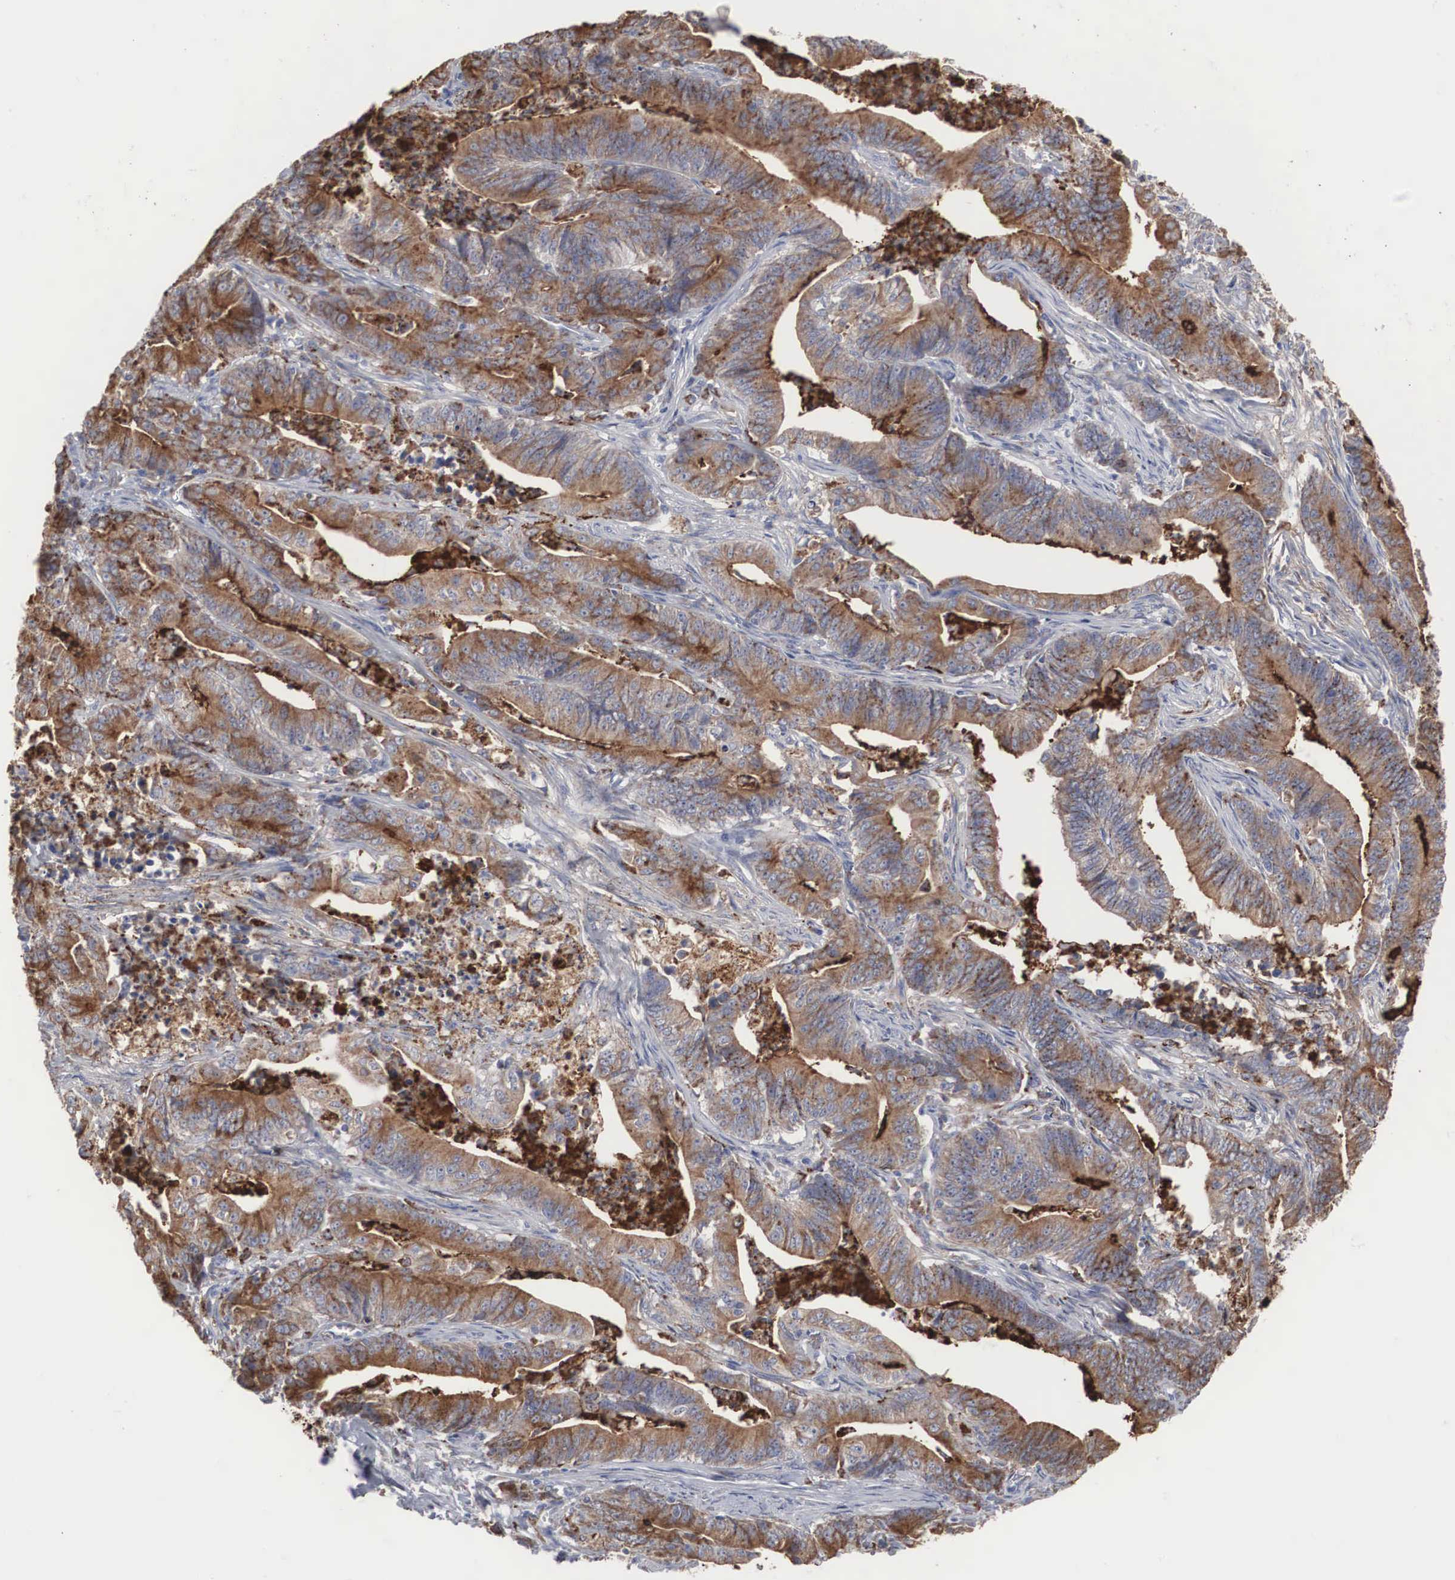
{"staining": {"intensity": "moderate", "quantity": ">75%", "location": "cytoplasmic/membranous"}, "tissue": "stomach cancer", "cell_type": "Tumor cells", "image_type": "cancer", "snomed": [{"axis": "morphology", "description": "Adenocarcinoma, NOS"}, {"axis": "topography", "description": "Stomach, lower"}], "caption": "Stomach cancer stained for a protein reveals moderate cytoplasmic/membranous positivity in tumor cells.", "gene": "LGALS3BP", "patient": {"sex": "female", "age": 86}}